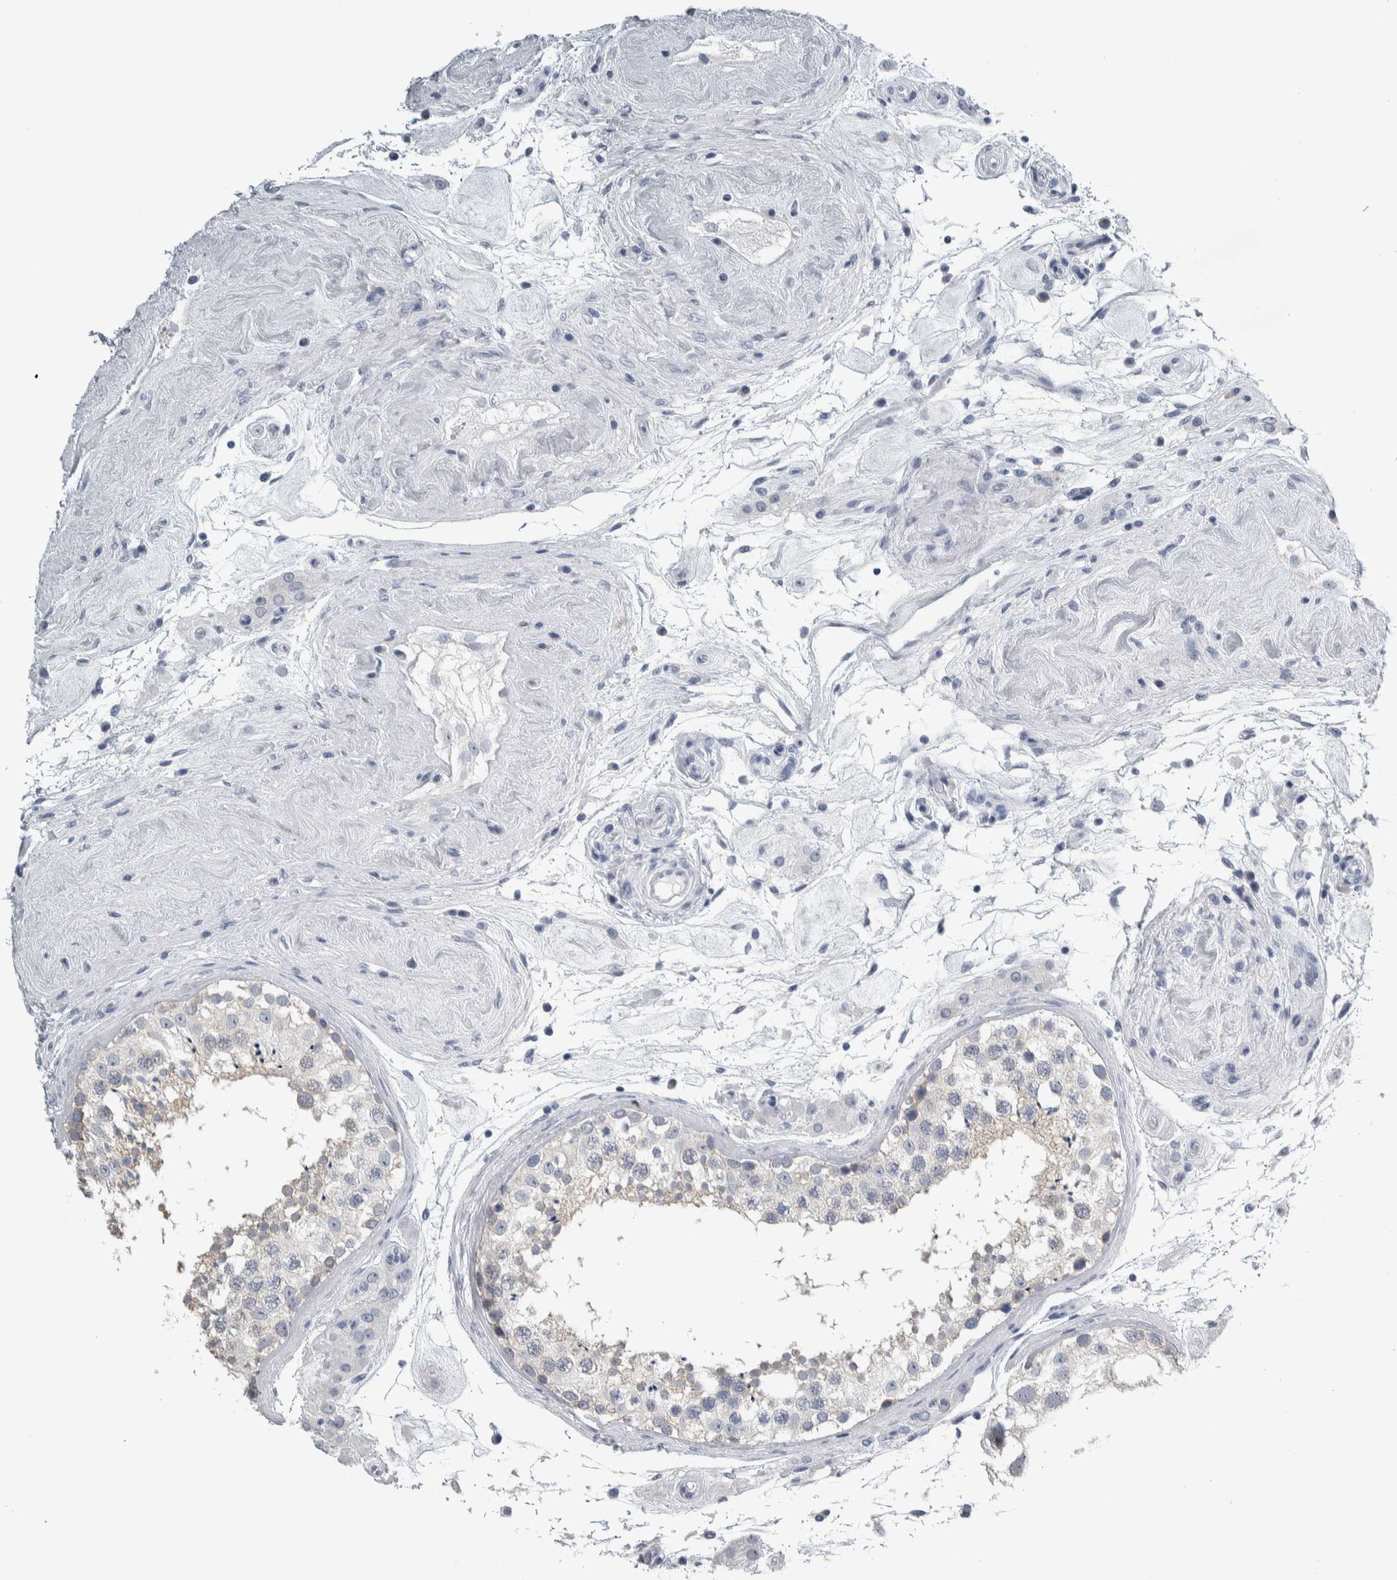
{"staining": {"intensity": "weak", "quantity": "25%-75%", "location": "cytoplasmic/membranous"}, "tissue": "testis", "cell_type": "Cells in seminiferous ducts", "image_type": "normal", "snomed": [{"axis": "morphology", "description": "Normal tissue, NOS"}, {"axis": "topography", "description": "Testis"}], "caption": "Immunohistochemical staining of normal testis demonstrates low levels of weak cytoplasmic/membranous staining in about 25%-75% of cells in seminiferous ducts. Using DAB (3,3'-diaminobenzidine) (brown) and hematoxylin (blue) stains, captured at high magnification using brightfield microscopy.", "gene": "CDH17", "patient": {"sex": "male", "age": 46}}